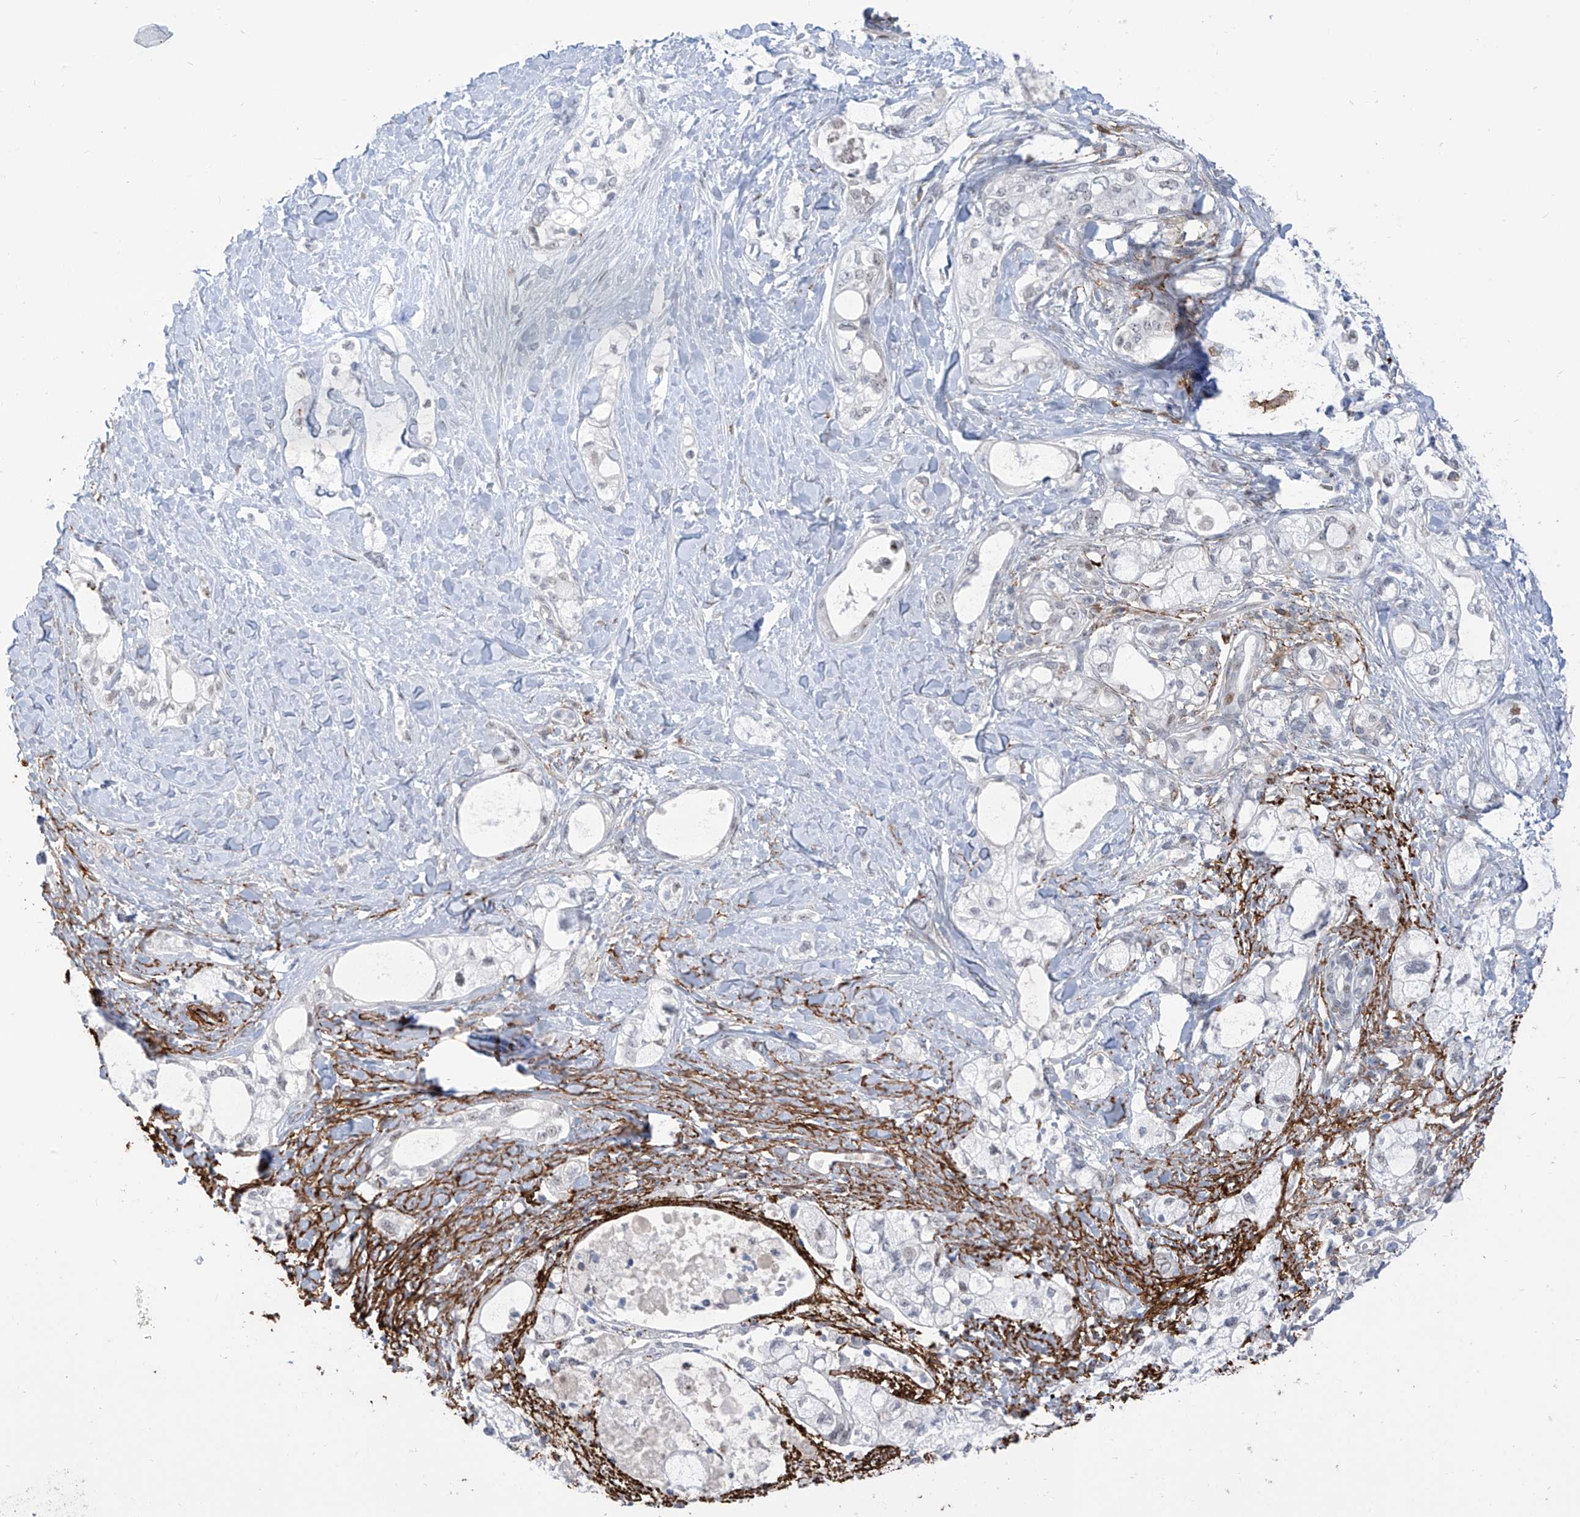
{"staining": {"intensity": "negative", "quantity": "none", "location": "none"}, "tissue": "pancreatic cancer", "cell_type": "Tumor cells", "image_type": "cancer", "snomed": [{"axis": "morphology", "description": "Adenocarcinoma, NOS"}, {"axis": "topography", "description": "Pancreas"}], "caption": "An immunohistochemistry (IHC) micrograph of pancreatic cancer (adenocarcinoma) is shown. There is no staining in tumor cells of pancreatic cancer (adenocarcinoma).", "gene": "LIN9", "patient": {"sex": "male", "age": 70}}